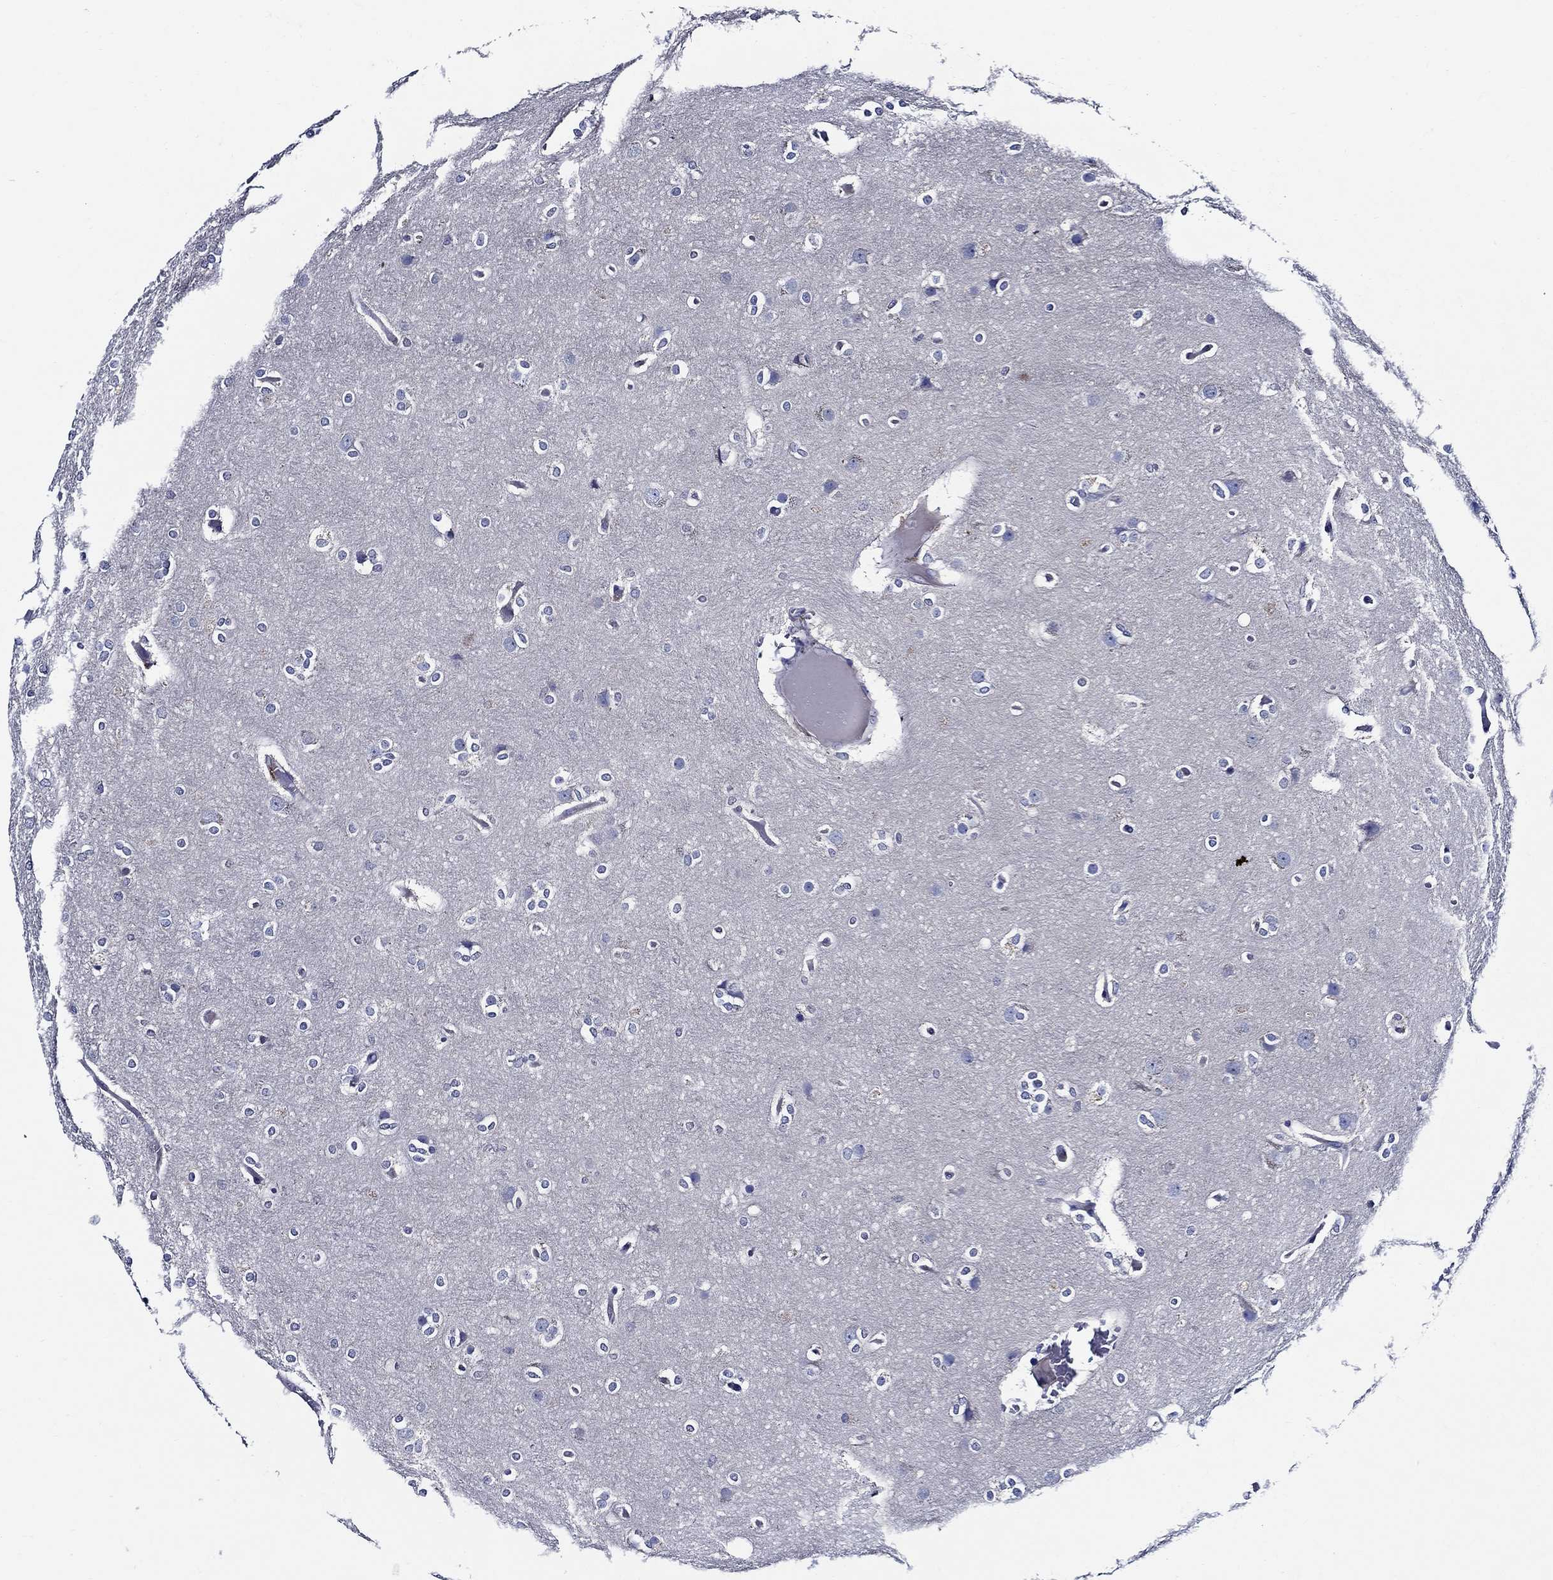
{"staining": {"intensity": "negative", "quantity": "none", "location": "none"}, "tissue": "glioma", "cell_type": "Tumor cells", "image_type": "cancer", "snomed": [{"axis": "morphology", "description": "Glioma, malignant, High grade"}, {"axis": "topography", "description": "Brain"}], "caption": "An IHC image of glioma is shown. There is no staining in tumor cells of glioma.", "gene": "SKOR1", "patient": {"sex": "female", "age": 61}}